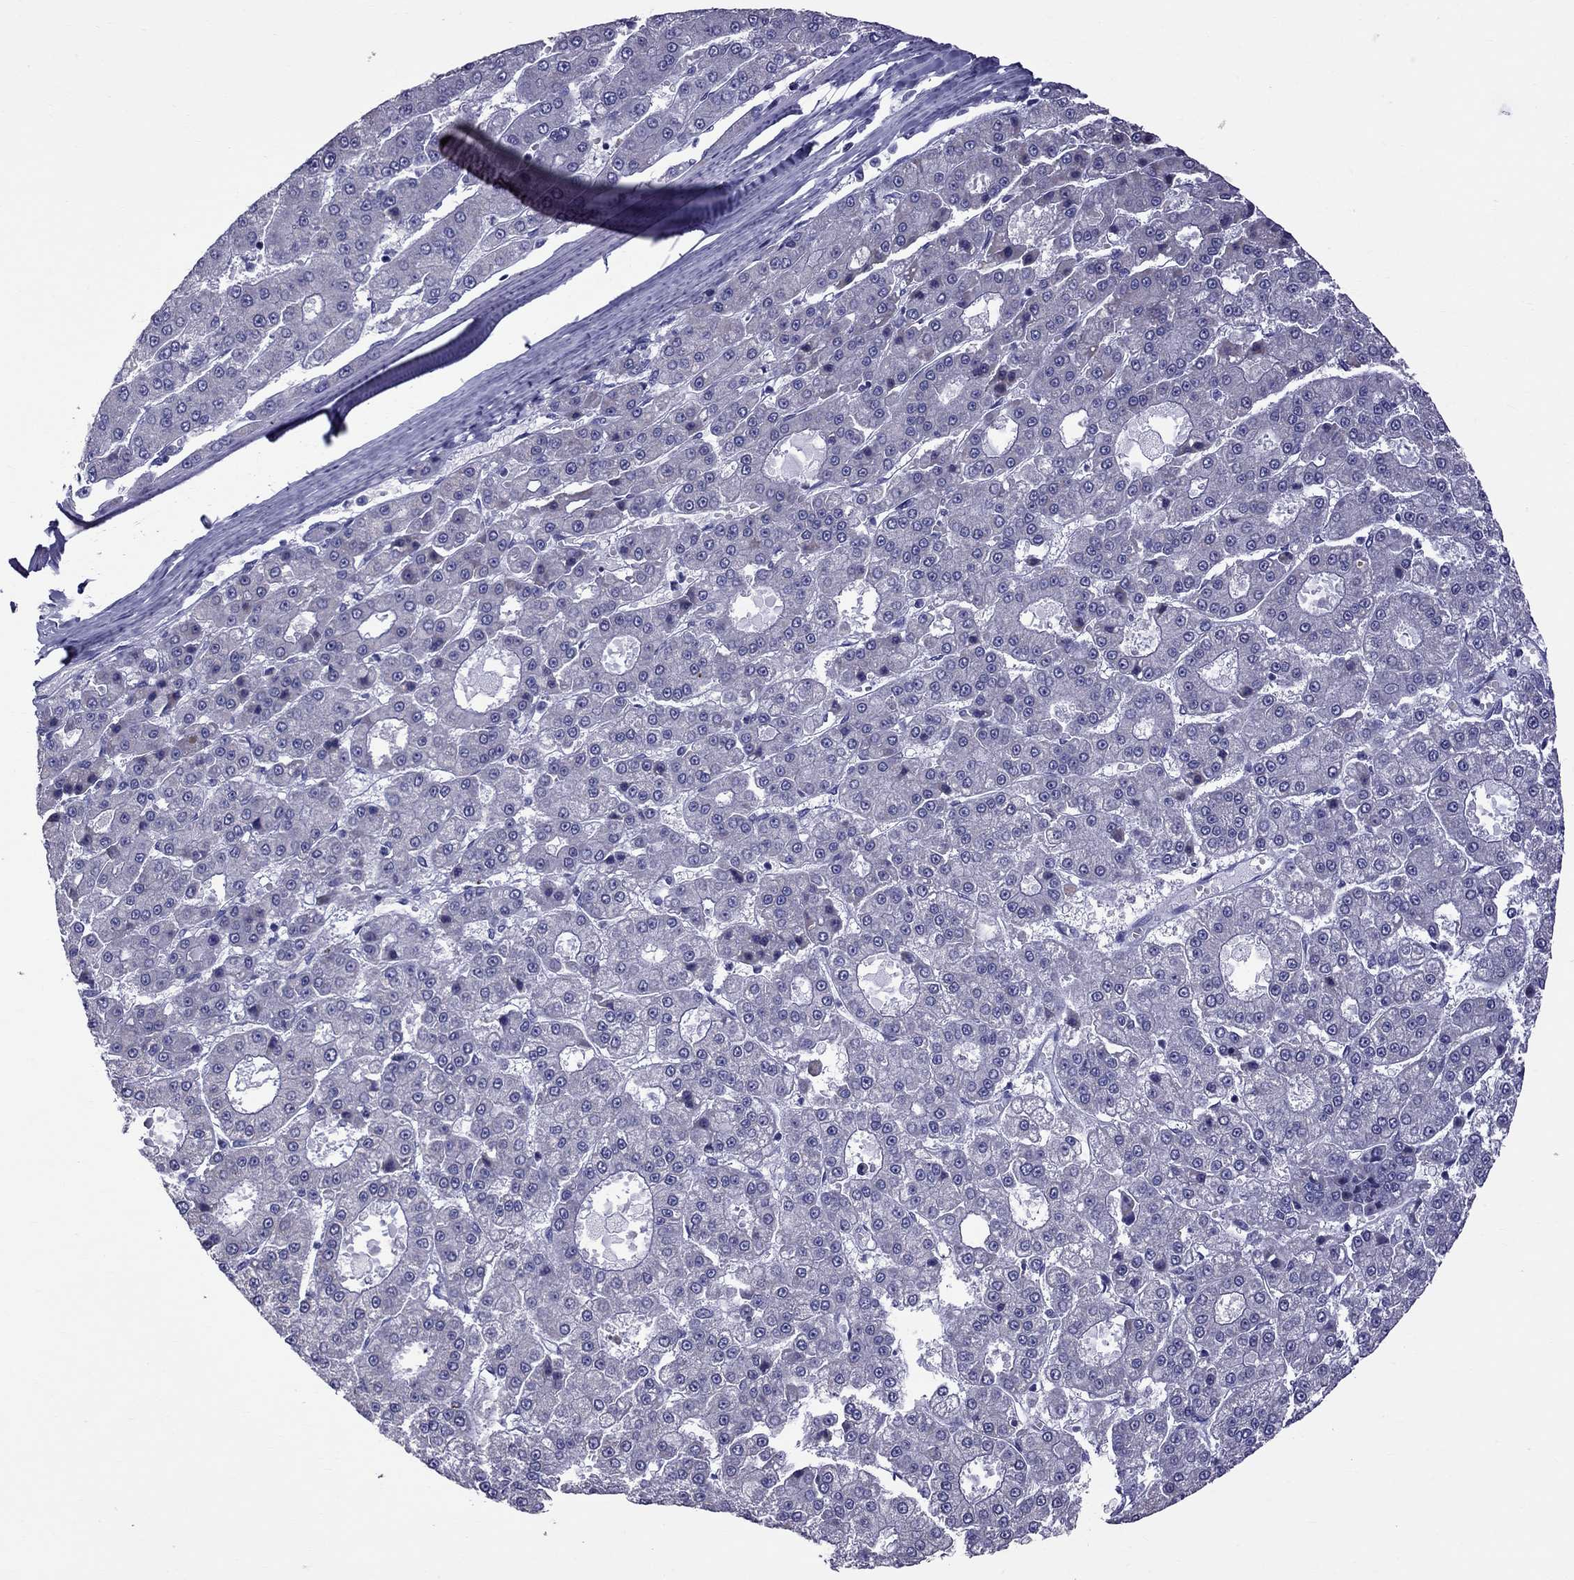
{"staining": {"intensity": "negative", "quantity": "none", "location": "none"}, "tissue": "liver cancer", "cell_type": "Tumor cells", "image_type": "cancer", "snomed": [{"axis": "morphology", "description": "Carcinoma, Hepatocellular, NOS"}, {"axis": "topography", "description": "Liver"}], "caption": "High power microscopy histopathology image of an immunohistochemistry photomicrograph of liver hepatocellular carcinoma, revealing no significant staining in tumor cells.", "gene": "TTLL13", "patient": {"sex": "male", "age": 70}}